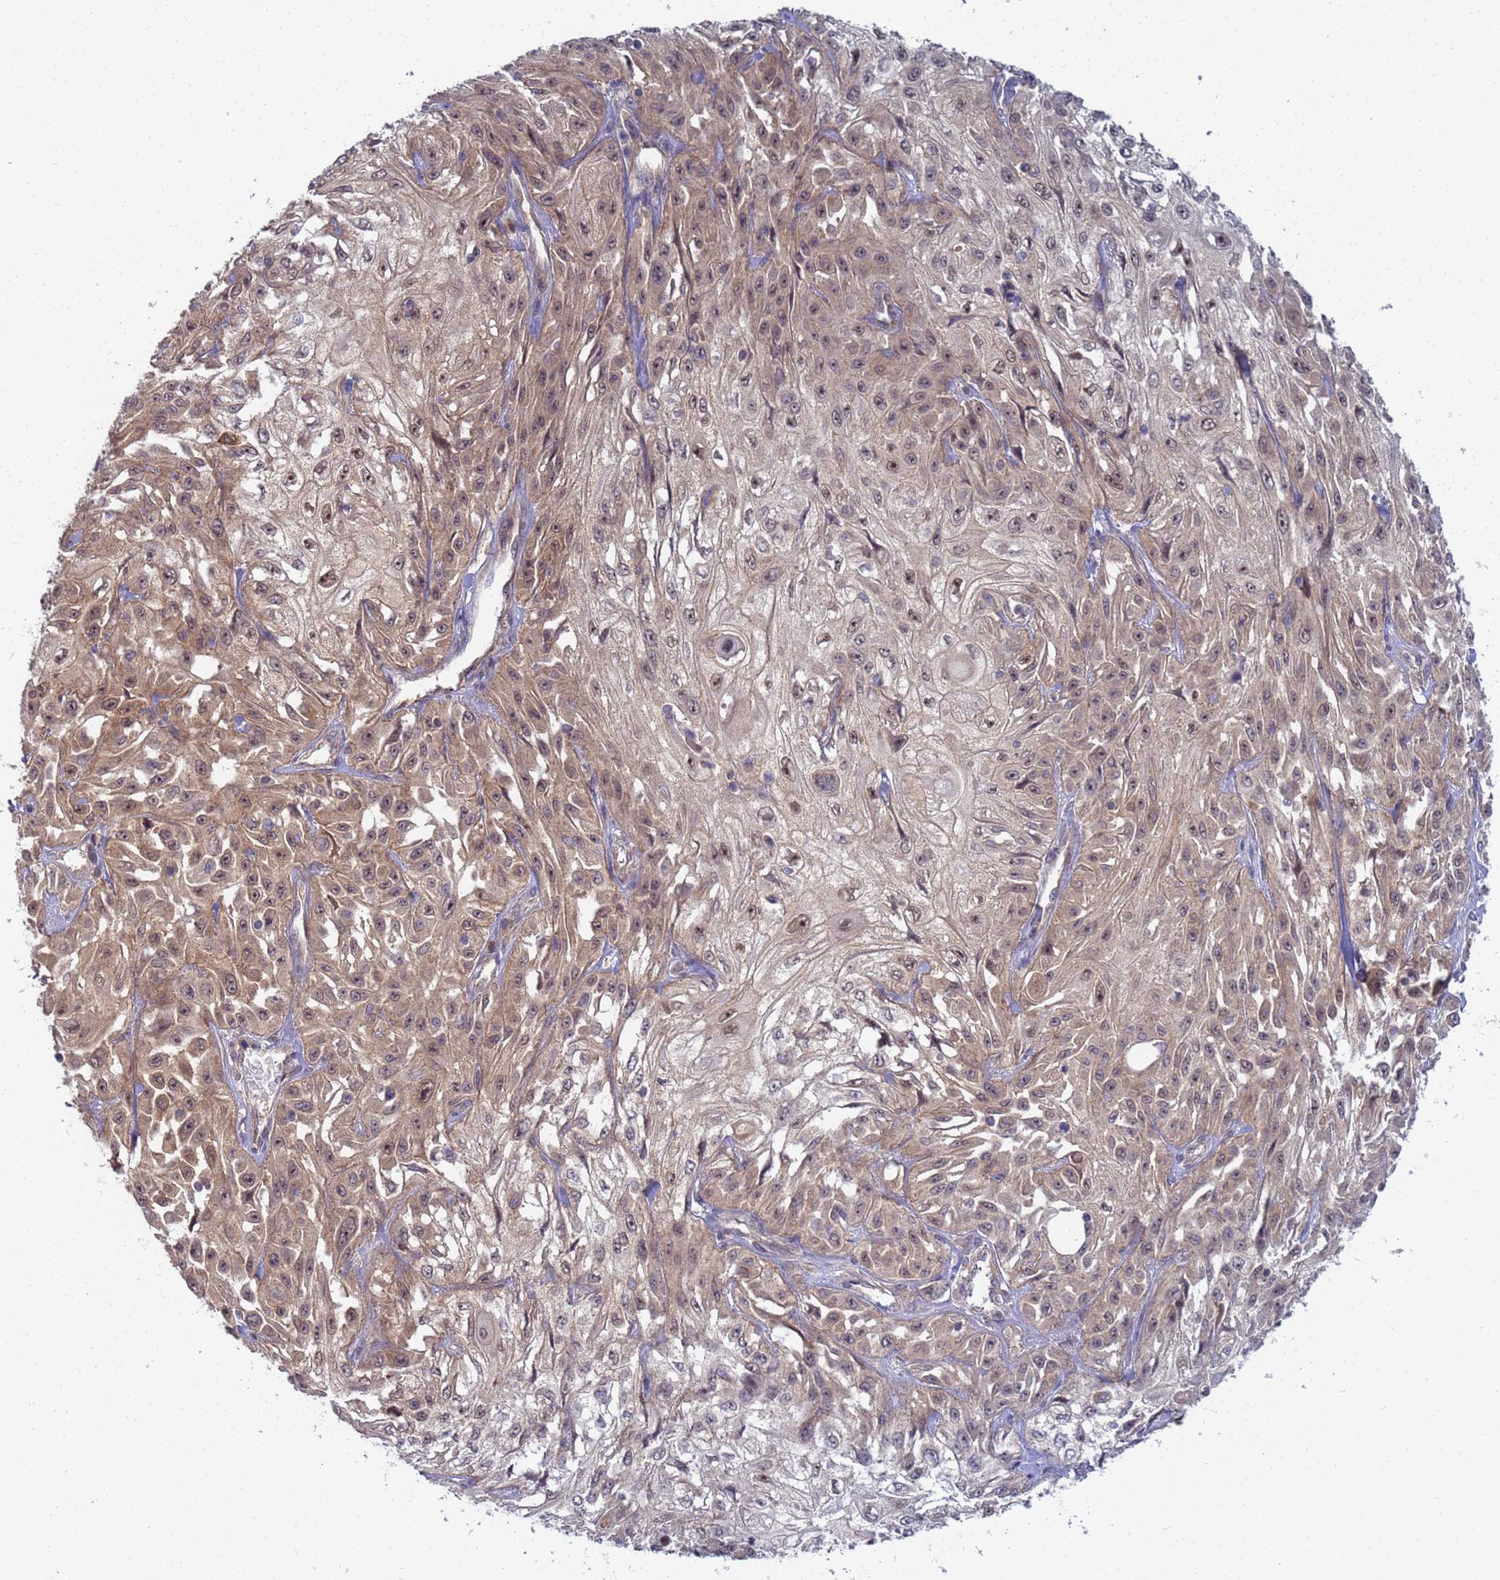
{"staining": {"intensity": "weak", "quantity": ">75%", "location": "cytoplasmic/membranous,nuclear"}, "tissue": "skin cancer", "cell_type": "Tumor cells", "image_type": "cancer", "snomed": [{"axis": "morphology", "description": "Squamous cell carcinoma, NOS"}, {"axis": "morphology", "description": "Squamous cell carcinoma, metastatic, NOS"}, {"axis": "topography", "description": "Skin"}, {"axis": "topography", "description": "Lymph node"}], "caption": "Skin metastatic squamous cell carcinoma stained with immunohistochemistry (IHC) demonstrates weak cytoplasmic/membranous and nuclear staining in about >75% of tumor cells.", "gene": "SHARPIN", "patient": {"sex": "male", "age": 75}}